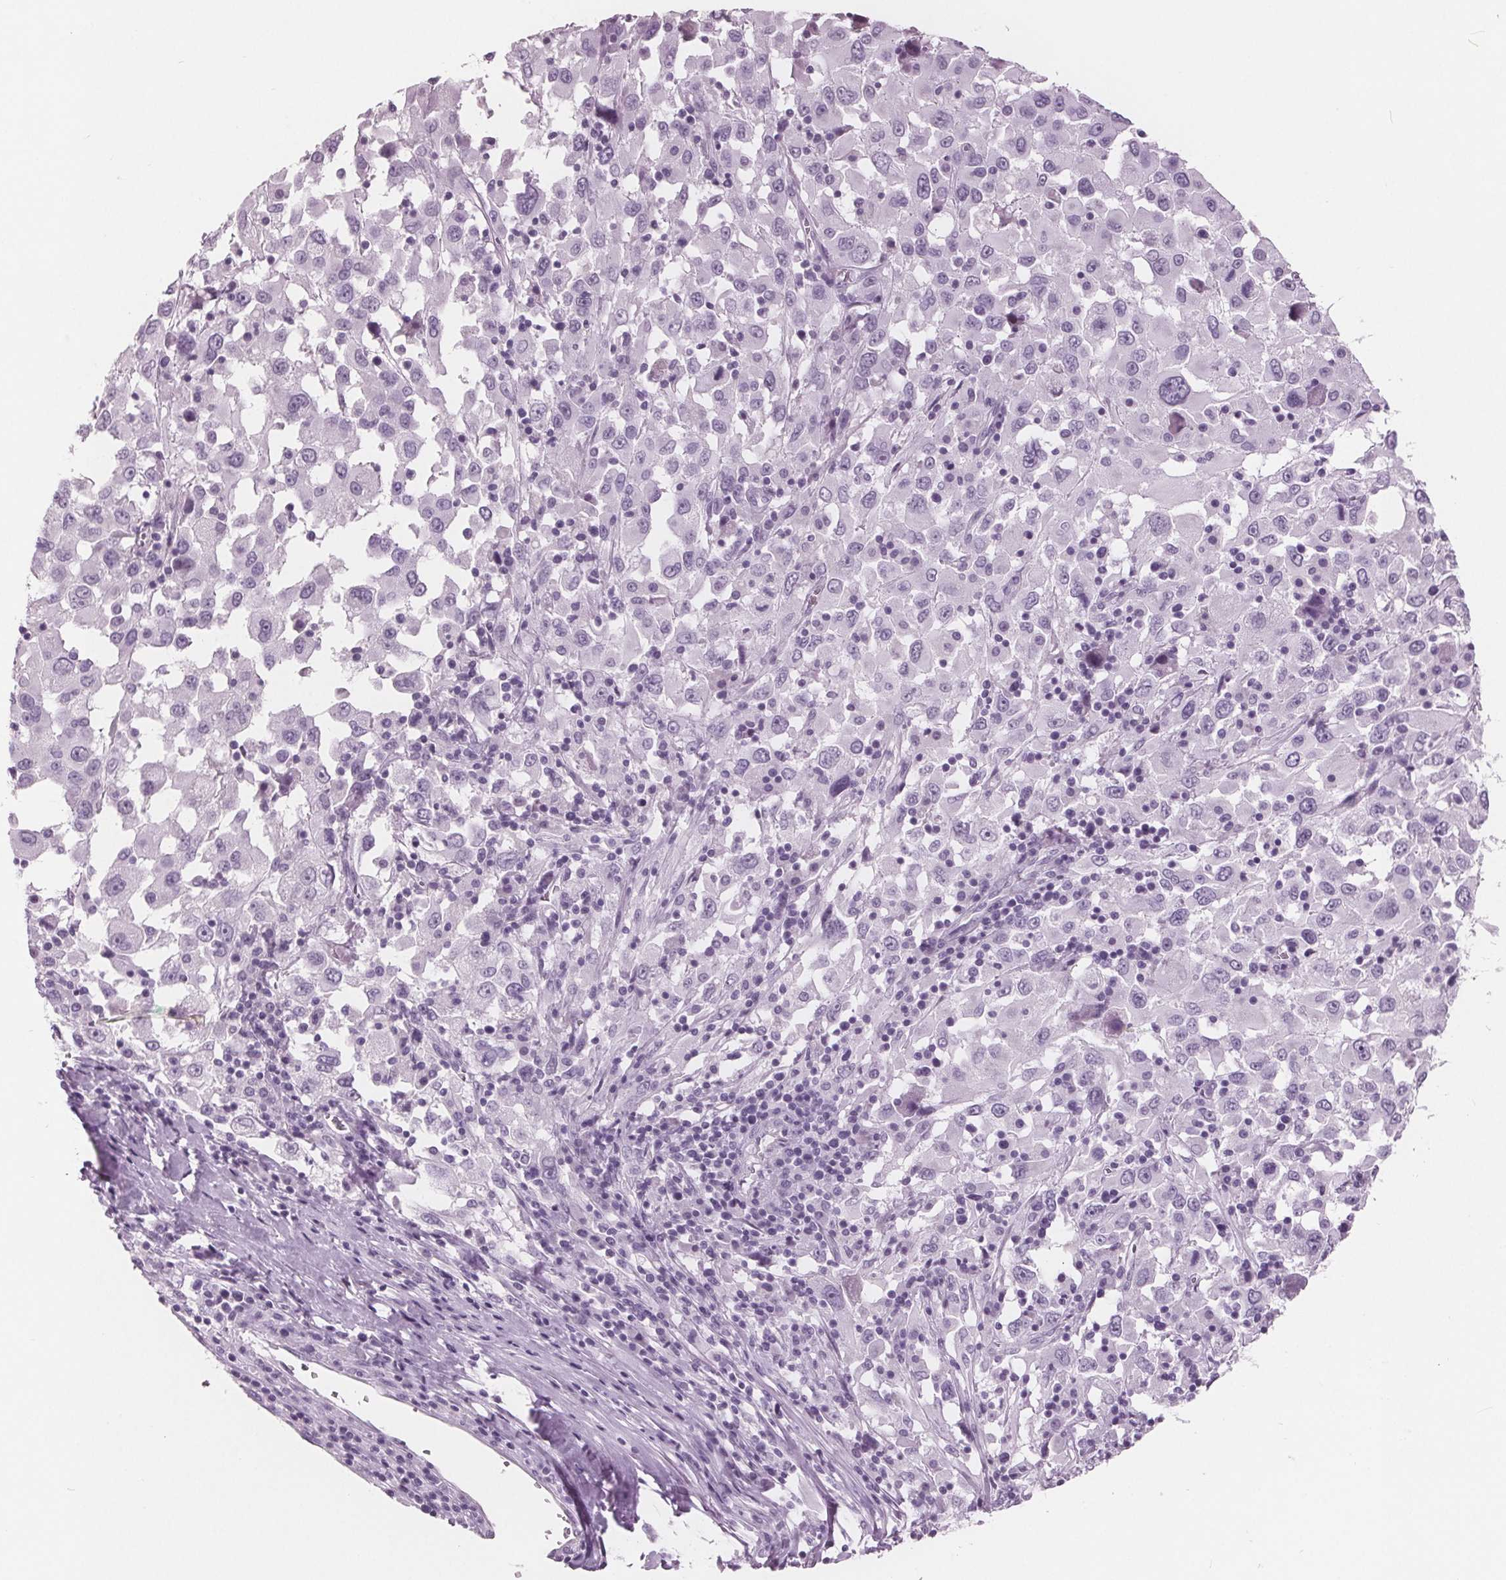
{"staining": {"intensity": "negative", "quantity": "none", "location": "none"}, "tissue": "melanoma", "cell_type": "Tumor cells", "image_type": "cancer", "snomed": [{"axis": "morphology", "description": "Malignant melanoma, Metastatic site"}, {"axis": "topography", "description": "Soft tissue"}], "caption": "High magnification brightfield microscopy of malignant melanoma (metastatic site) stained with DAB (3,3'-diaminobenzidine) (brown) and counterstained with hematoxylin (blue): tumor cells show no significant staining. (Stains: DAB (3,3'-diaminobenzidine) IHC with hematoxylin counter stain, Microscopy: brightfield microscopy at high magnification).", "gene": "AMBP", "patient": {"sex": "male", "age": 50}}